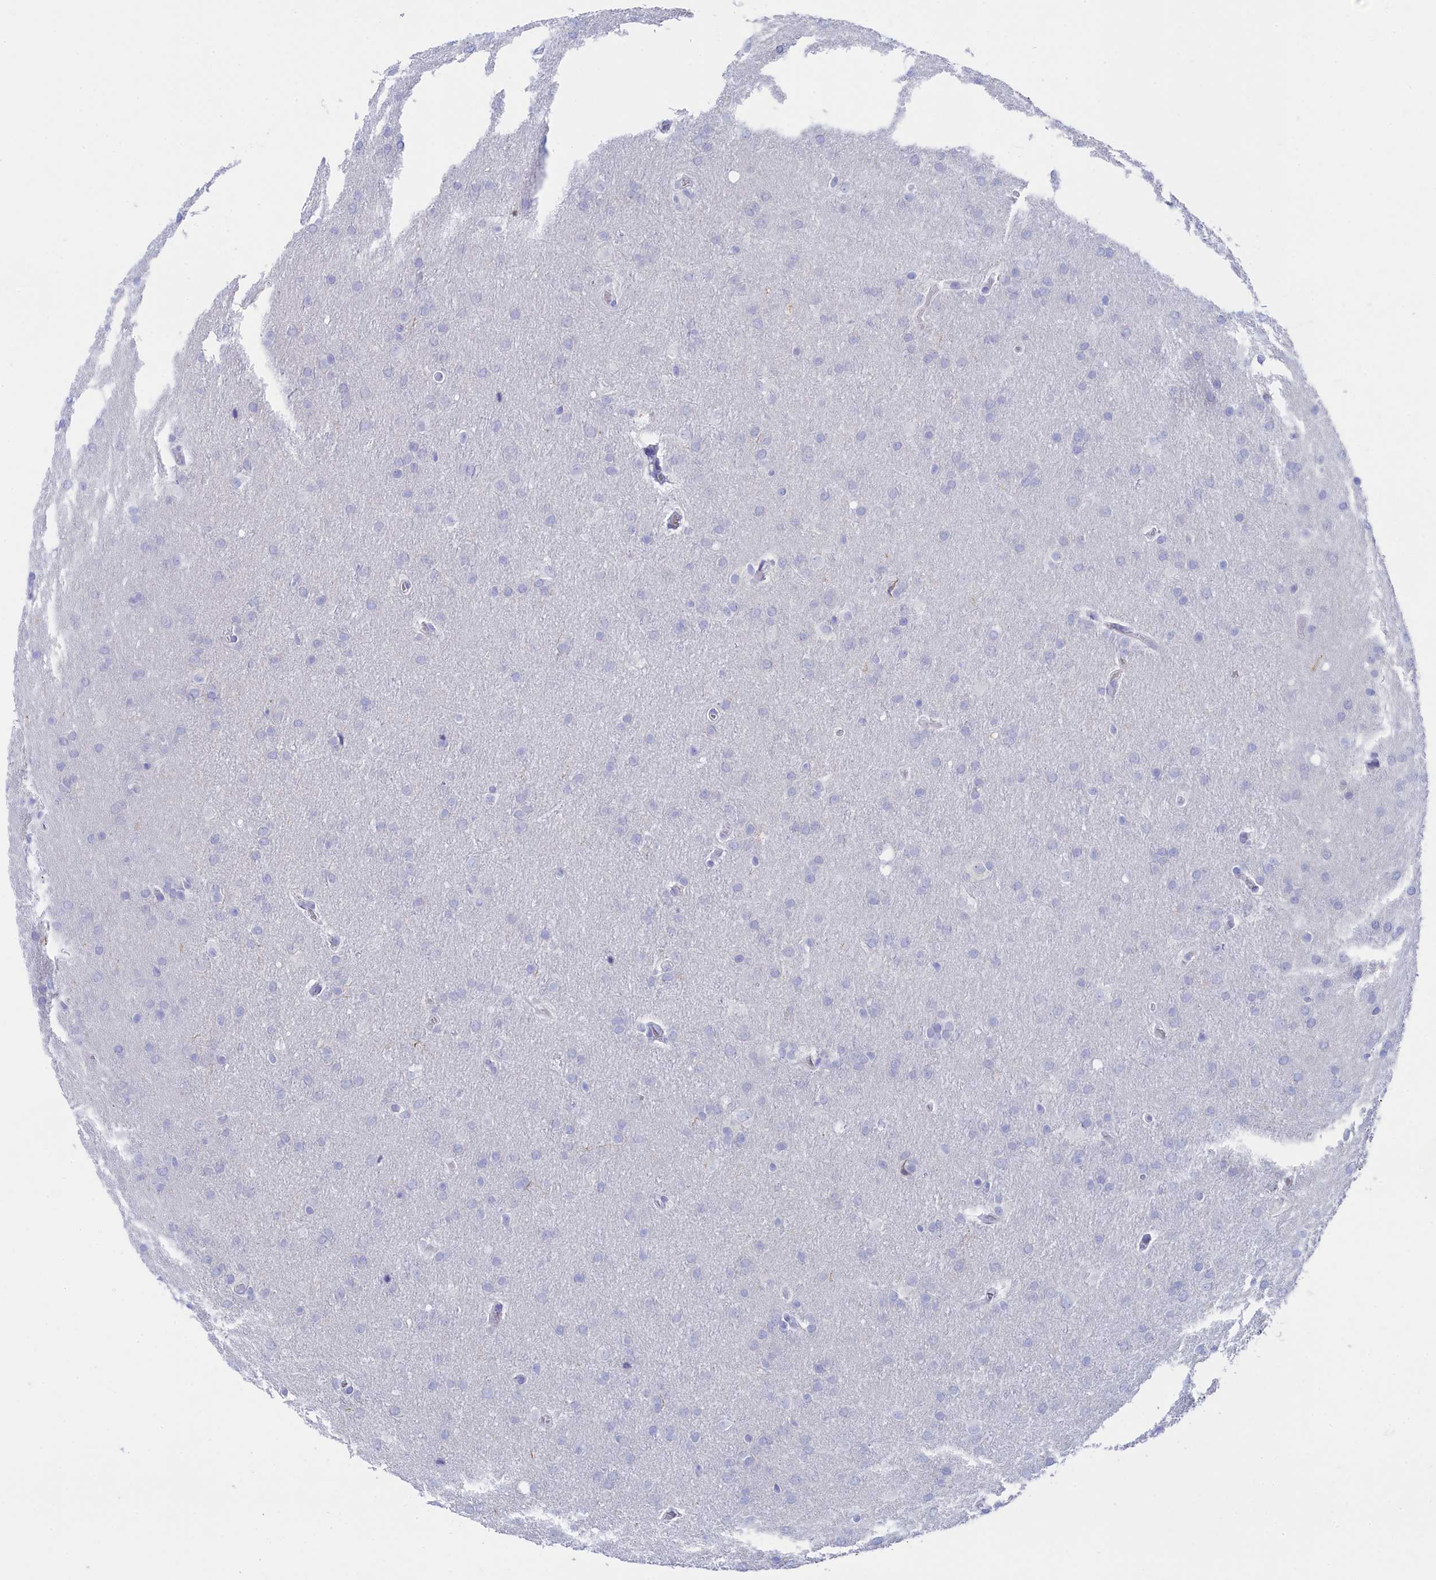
{"staining": {"intensity": "negative", "quantity": "none", "location": "none"}, "tissue": "glioma", "cell_type": "Tumor cells", "image_type": "cancer", "snomed": [{"axis": "morphology", "description": "Glioma, malignant, Low grade"}, {"axis": "topography", "description": "Brain"}], "caption": "Tumor cells are negative for brown protein staining in malignant glioma (low-grade).", "gene": "TRIM10", "patient": {"sex": "female", "age": 32}}